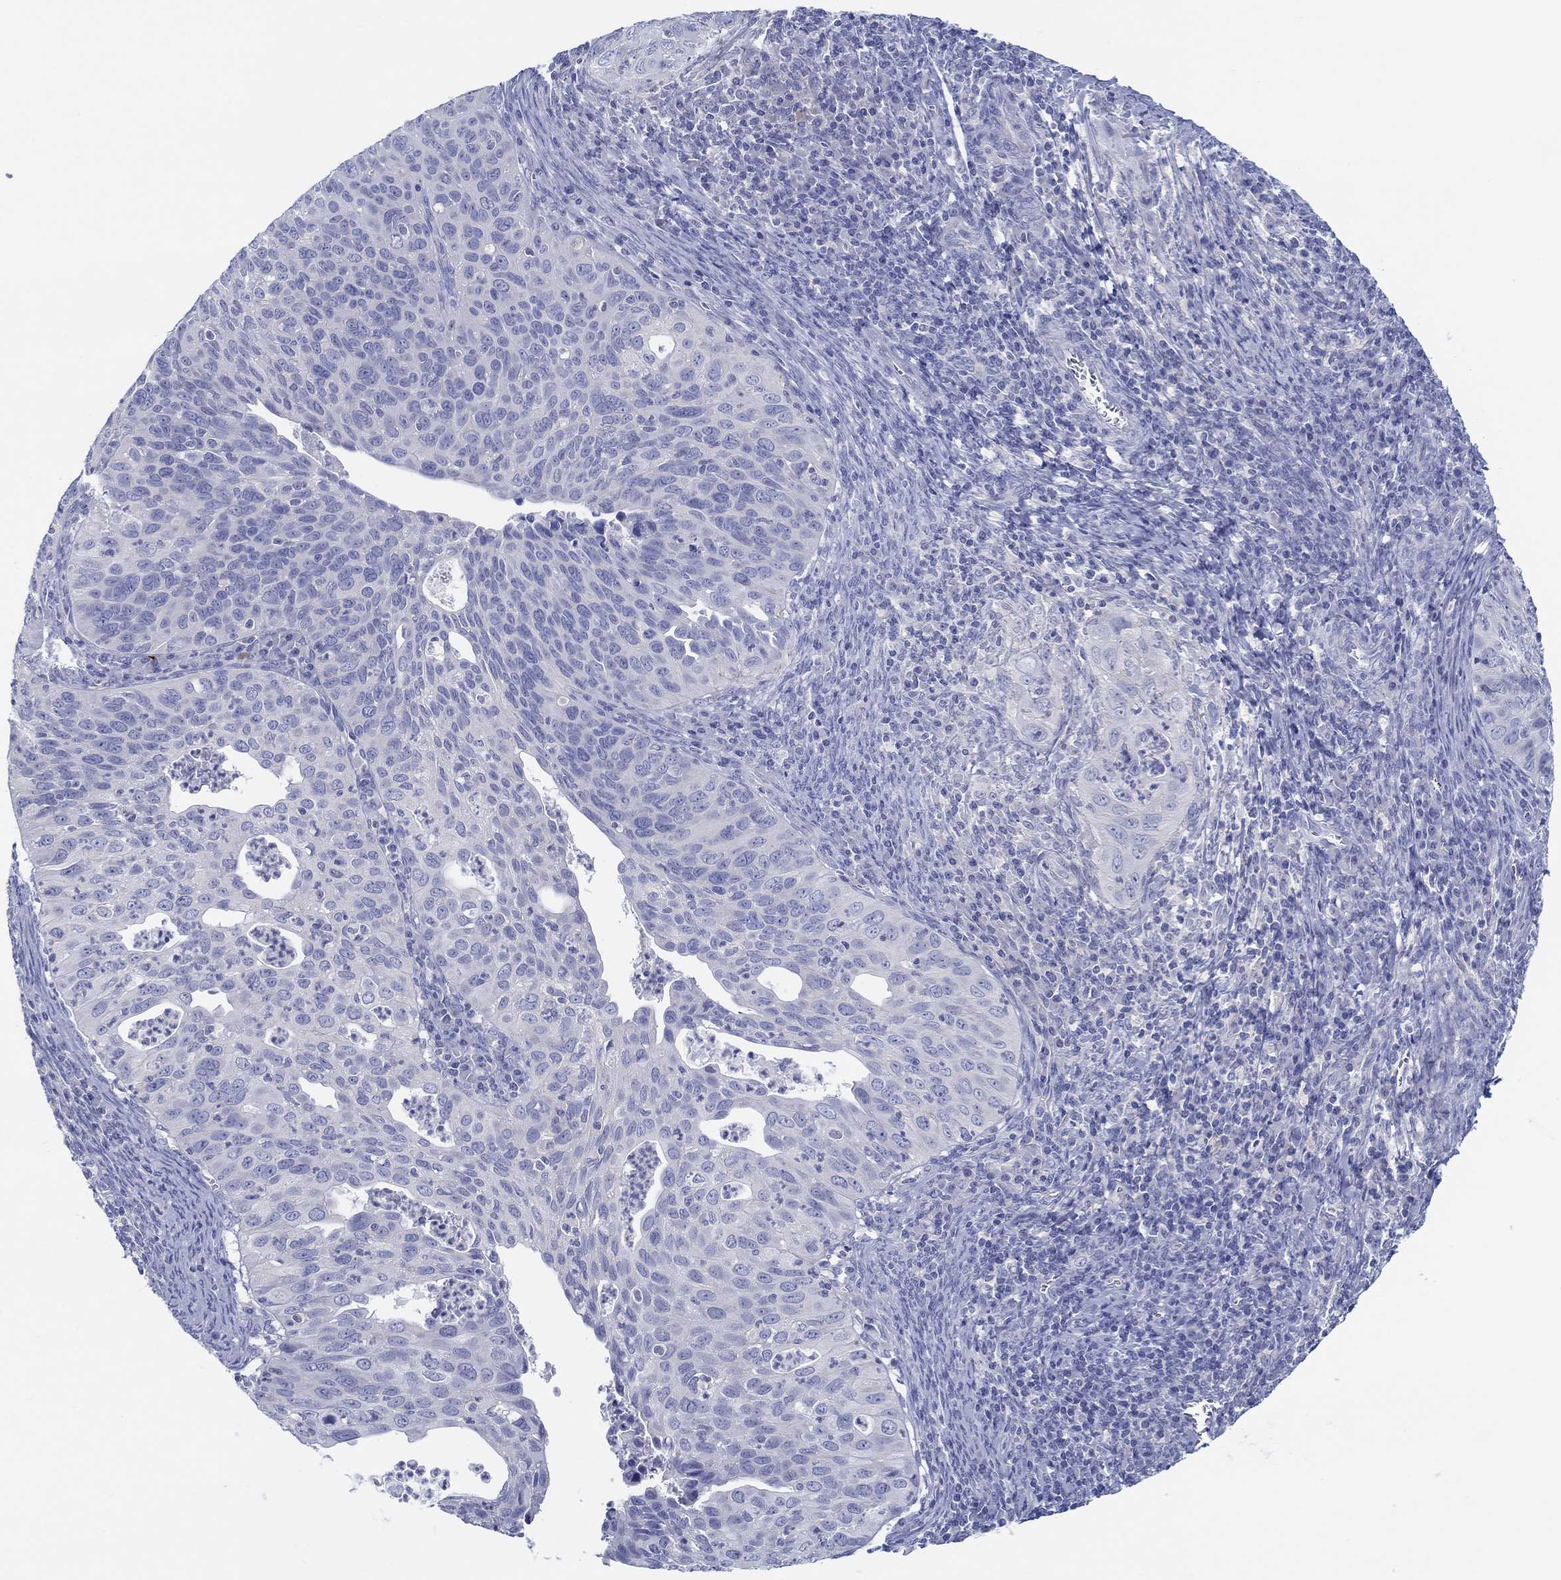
{"staining": {"intensity": "negative", "quantity": "none", "location": "none"}, "tissue": "cervical cancer", "cell_type": "Tumor cells", "image_type": "cancer", "snomed": [{"axis": "morphology", "description": "Squamous cell carcinoma, NOS"}, {"axis": "topography", "description": "Cervix"}], "caption": "High power microscopy micrograph of an IHC image of cervical squamous cell carcinoma, revealing no significant expression in tumor cells.", "gene": "HAPLN4", "patient": {"sex": "female", "age": 26}}